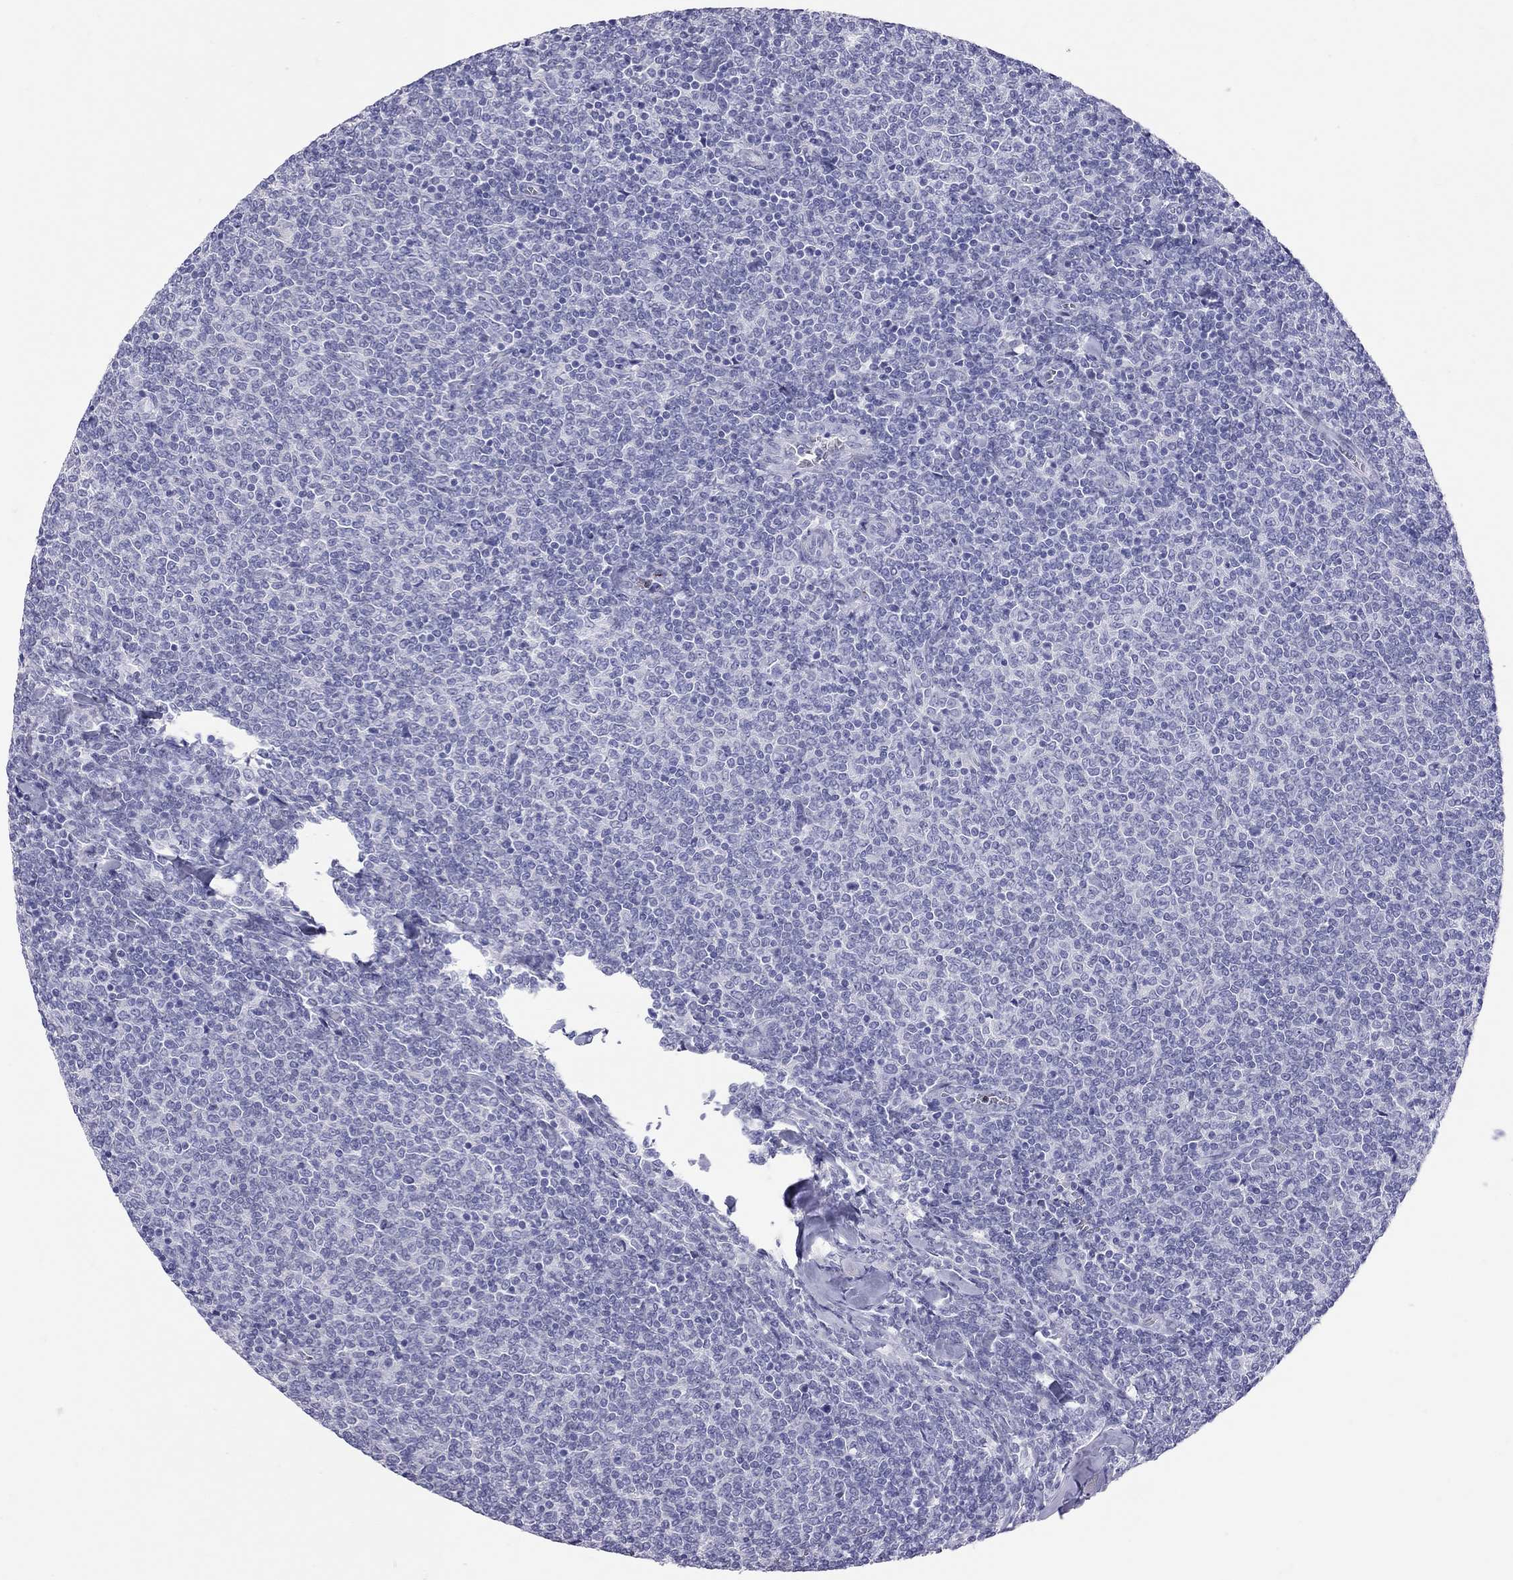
{"staining": {"intensity": "negative", "quantity": "none", "location": "none"}, "tissue": "lymphoma", "cell_type": "Tumor cells", "image_type": "cancer", "snomed": [{"axis": "morphology", "description": "Malignant lymphoma, non-Hodgkin's type, Low grade"}, {"axis": "topography", "description": "Lymph node"}], "caption": "IHC histopathology image of malignant lymphoma, non-Hodgkin's type (low-grade) stained for a protein (brown), which exhibits no positivity in tumor cells.", "gene": "STAG3", "patient": {"sex": "male", "age": 52}}